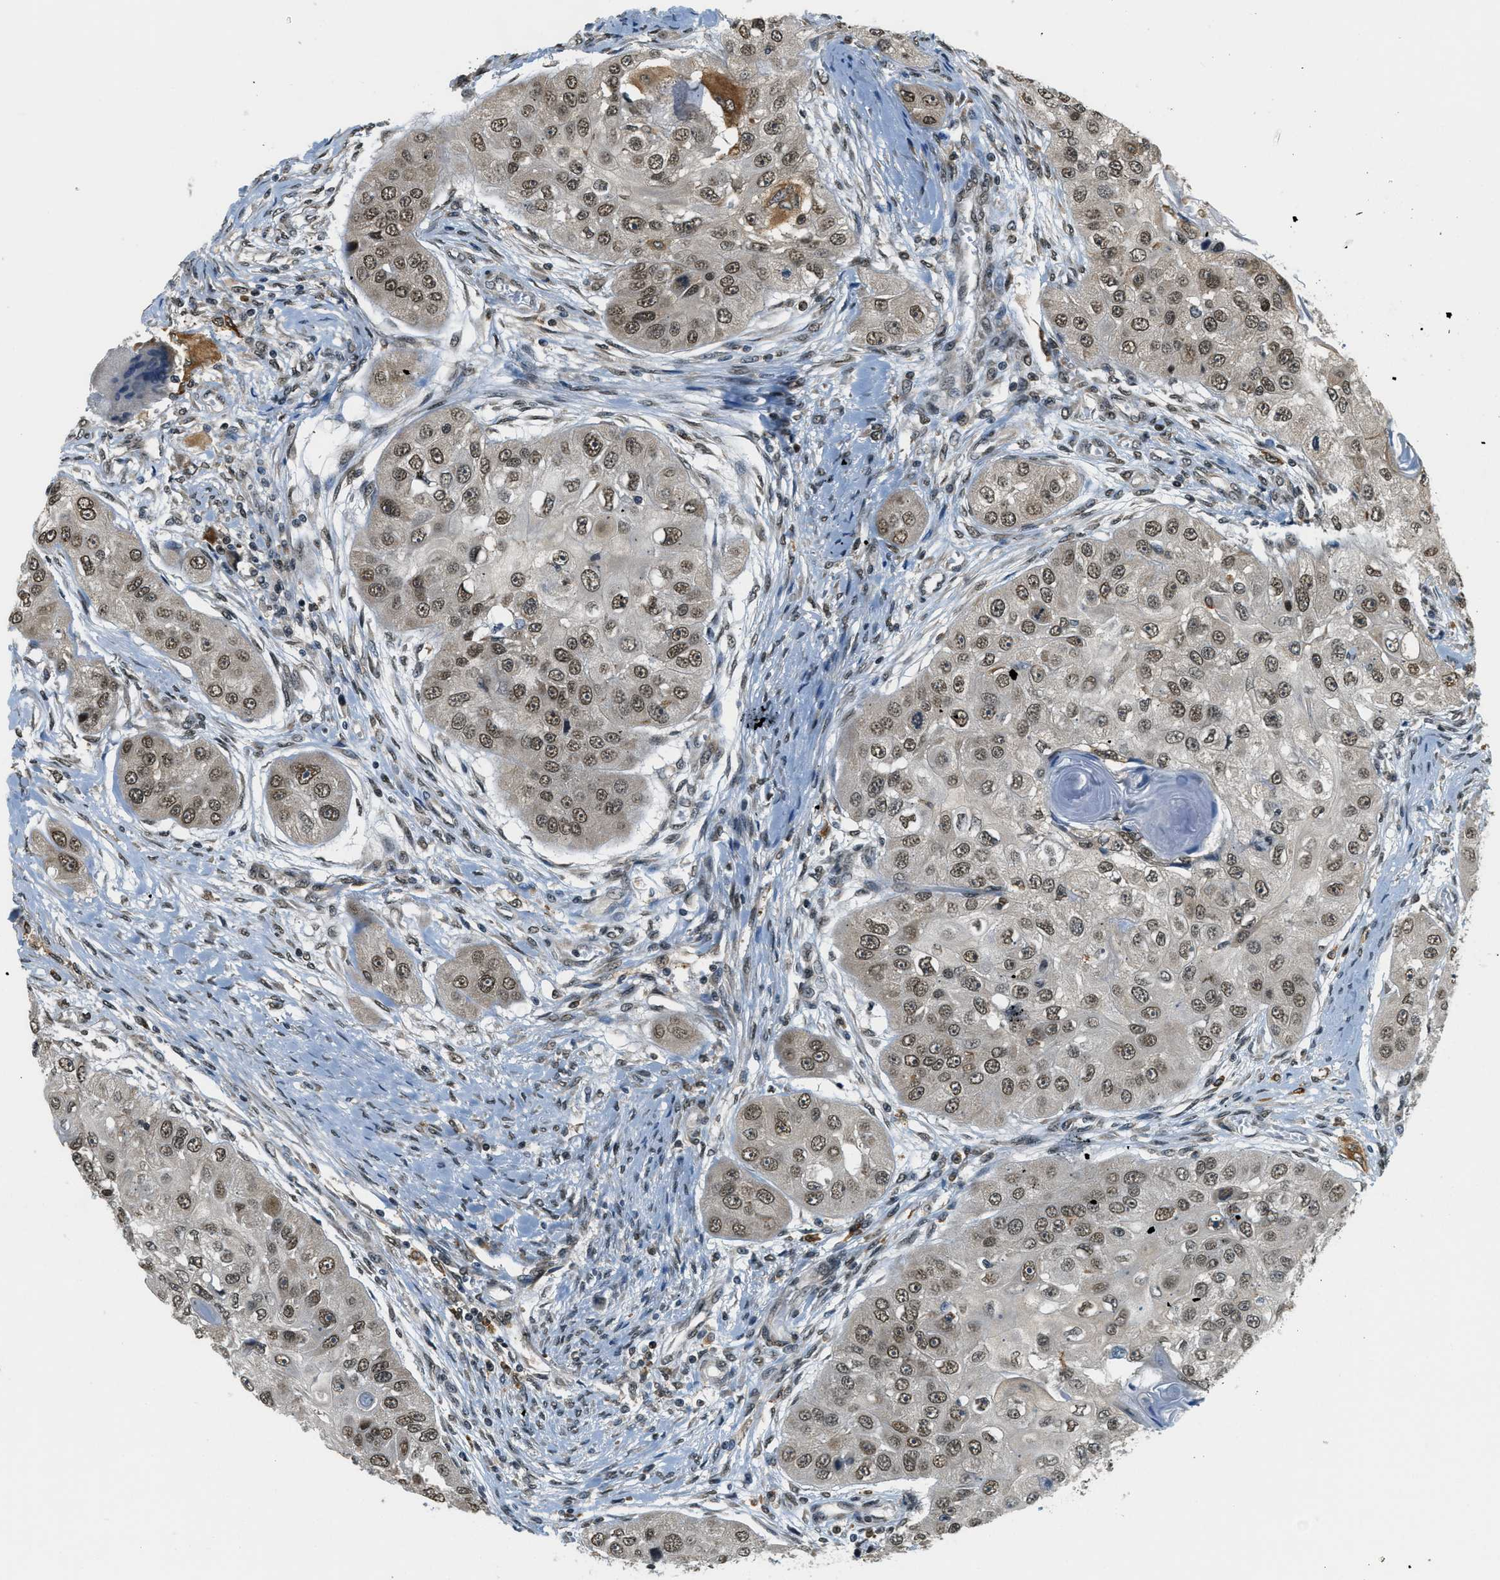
{"staining": {"intensity": "moderate", "quantity": ">75%", "location": "nuclear"}, "tissue": "head and neck cancer", "cell_type": "Tumor cells", "image_type": "cancer", "snomed": [{"axis": "morphology", "description": "Normal tissue, NOS"}, {"axis": "morphology", "description": "Squamous cell carcinoma, NOS"}, {"axis": "topography", "description": "Skeletal muscle"}, {"axis": "topography", "description": "Head-Neck"}], "caption": "Immunohistochemical staining of human head and neck cancer (squamous cell carcinoma) reveals medium levels of moderate nuclear staining in approximately >75% of tumor cells. (DAB (3,3'-diaminobenzidine) IHC, brown staining for protein, blue staining for nuclei).", "gene": "RAB11FIP1", "patient": {"sex": "male", "age": 51}}